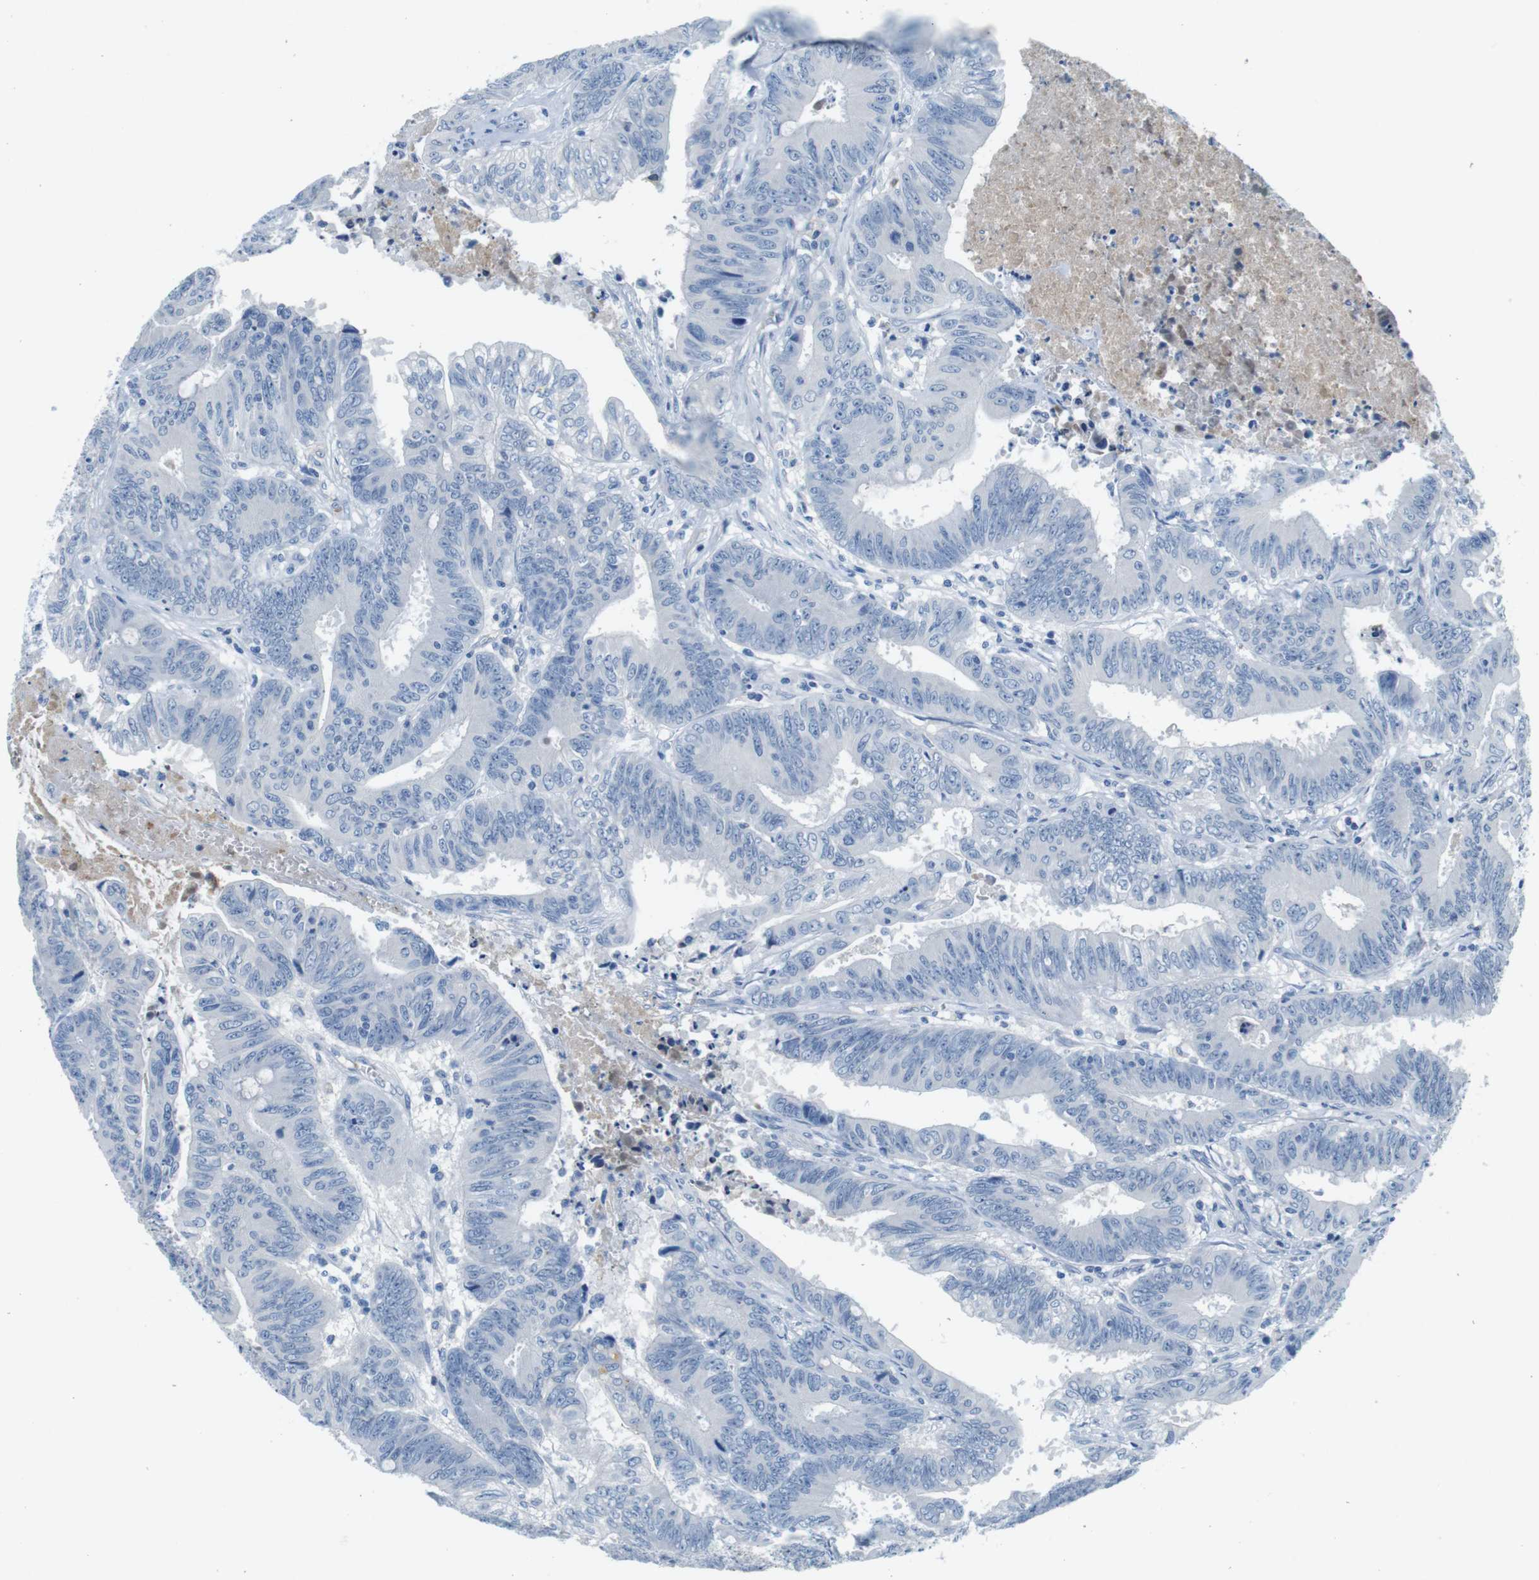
{"staining": {"intensity": "negative", "quantity": "none", "location": "none"}, "tissue": "colorectal cancer", "cell_type": "Tumor cells", "image_type": "cancer", "snomed": [{"axis": "morphology", "description": "Adenocarcinoma, NOS"}, {"axis": "topography", "description": "Colon"}], "caption": "Image shows no protein expression in tumor cells of colorectal cancer (adenocarcinoma) tissue.", "gene": "IGHD", "patient": {"sex": "male", "age": 45}}